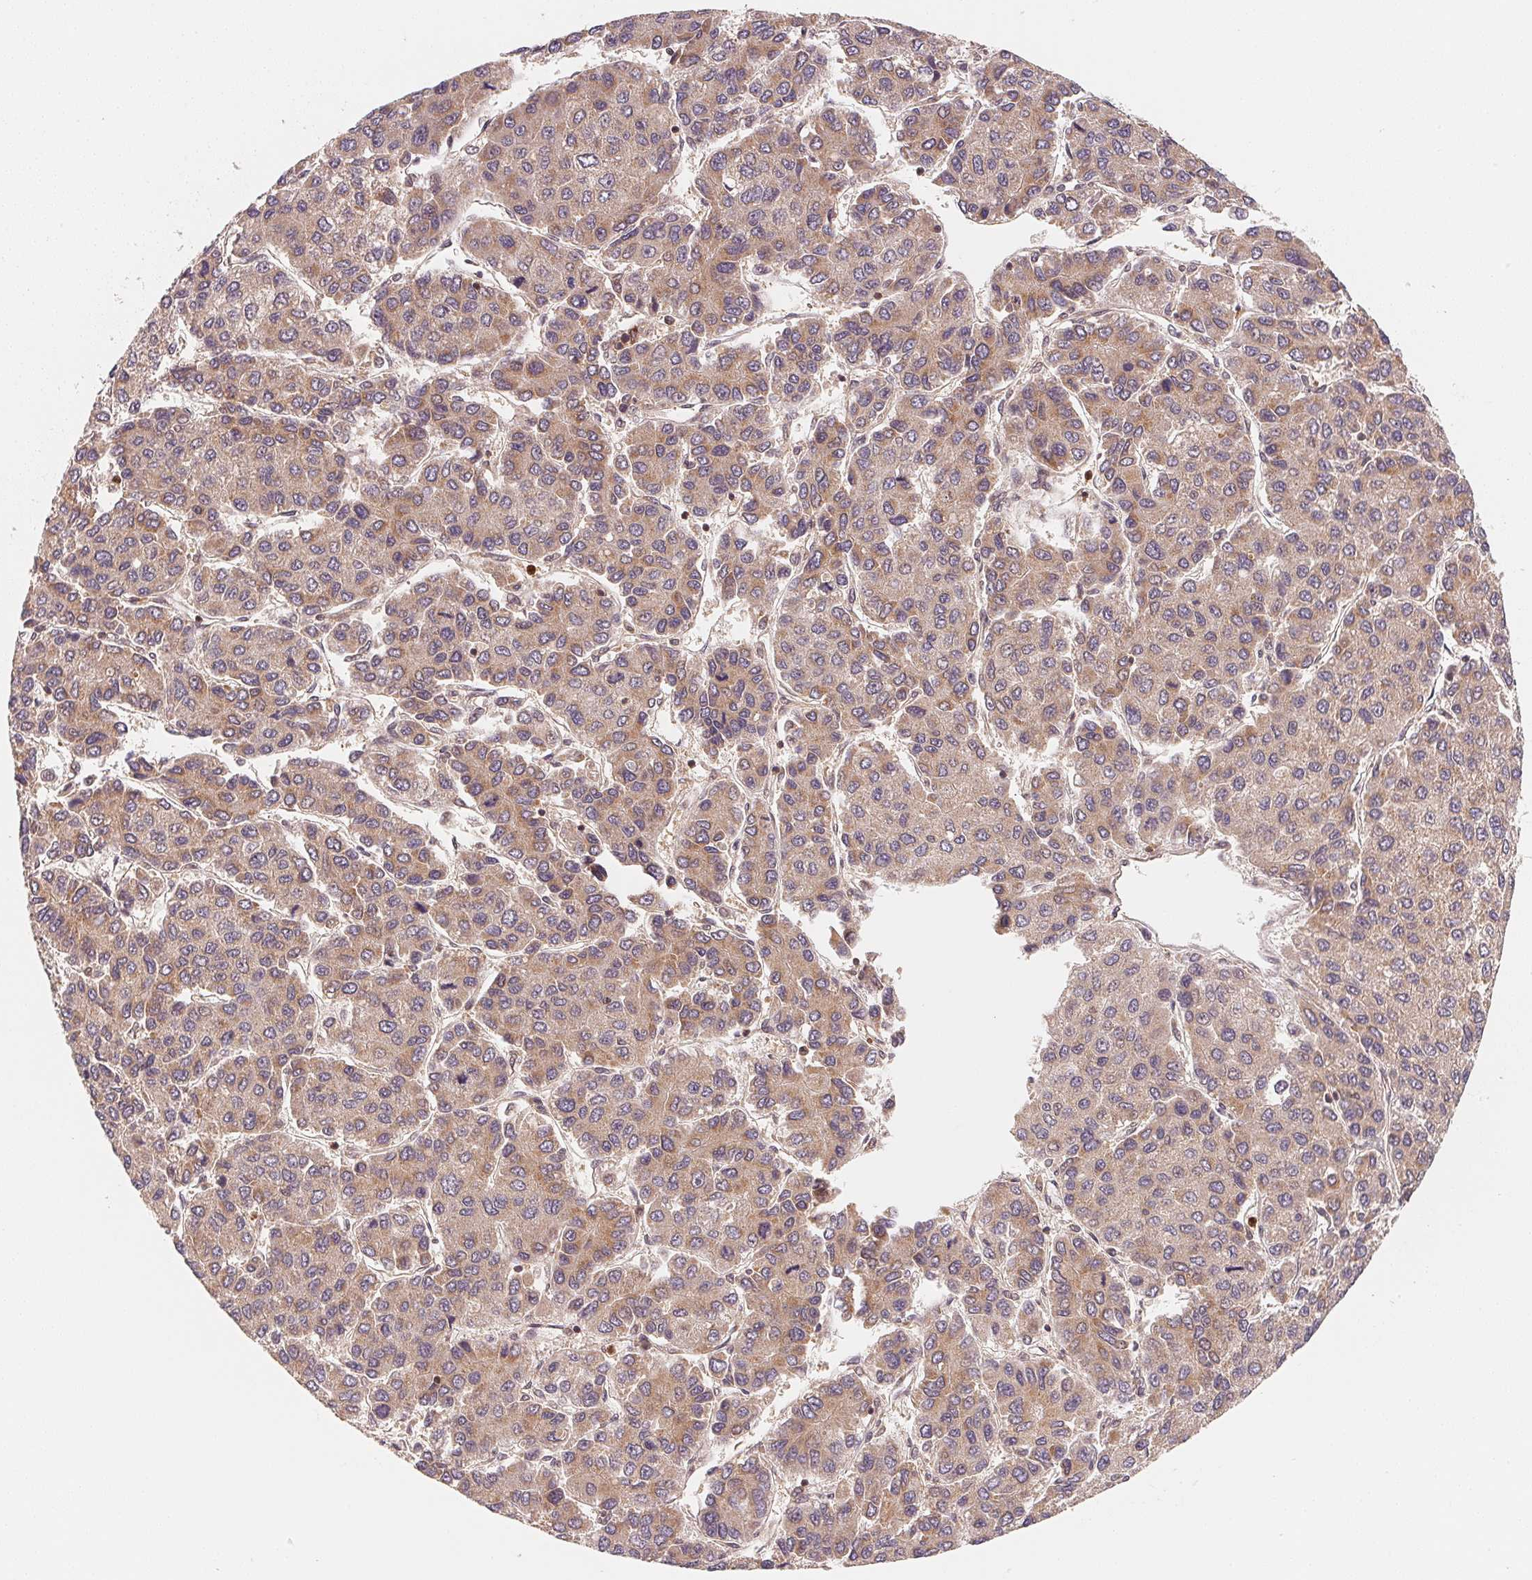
{"staining": {"intensity": "weak", "quantity": "25%-75%", "location": "cytoplasmic/membranous"}, "tissue": "liver cancer", "cell_type": "Tumor cells", "image_type": "cancer", "snomed": [{"axis": "morphology", "description": "Carcinoma, Hepatocellular, NOS"}, {"axis": "topography", "description": "Liver"}], "caption": "There is low levels of weak cytoplasmic/membranous positivity in tumor cells of hepatocellular carcinoma (liver), as demonstrated by immunohistochemical staining (brown color).", "gene": "CCDC102B", "patient": {"sex": "female", "age": 66}}